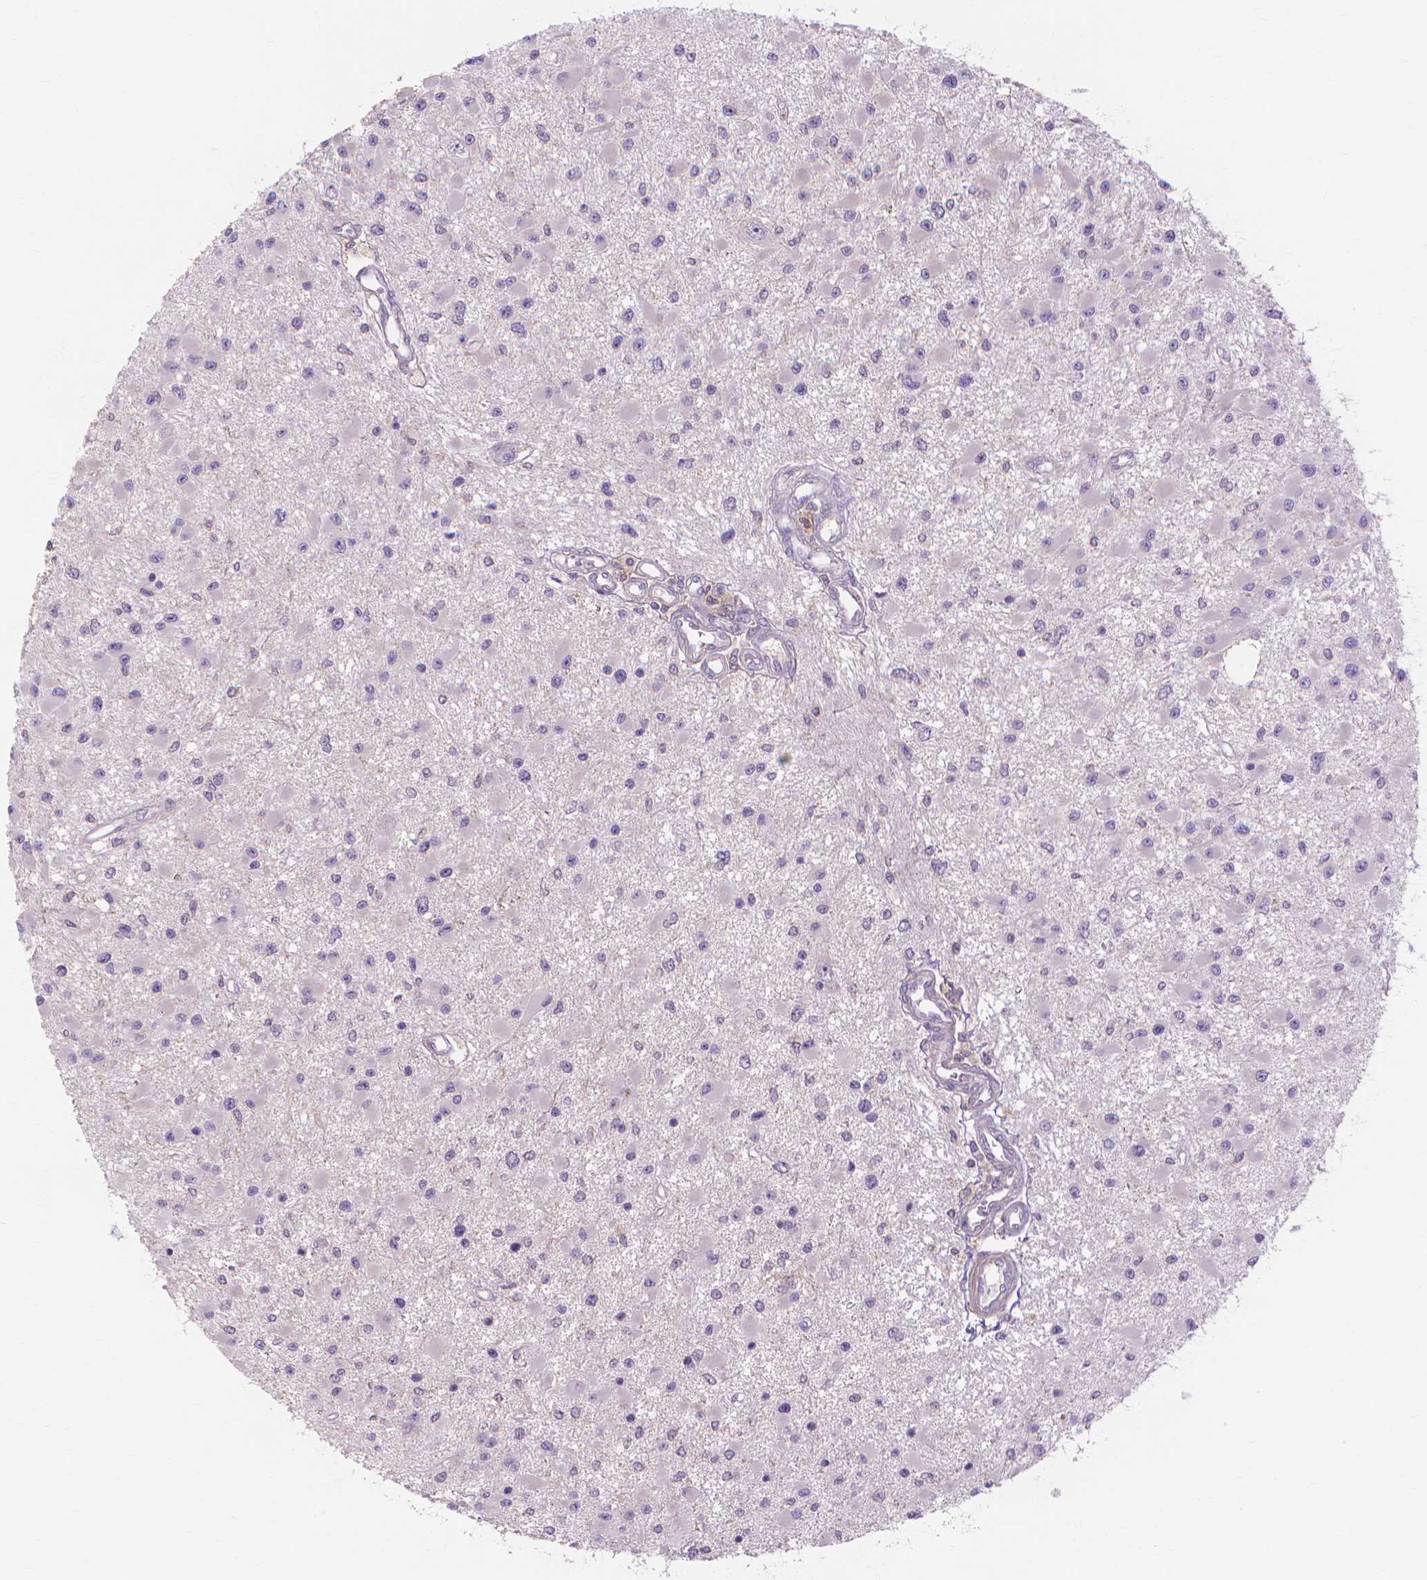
{"staining": {"intensity": "negative", "quantity": "none", "location": "none"}, "tissue": "glioma", "cell_type": "Tumor cells", "image_type": "cancer", "snomed": [{"axis": "morphology", "description": "Glioma, malignant, High grade"}, {"axis": "topography", "description": "Brain"}], "caption": "Immunohistochemistry image of neoplastic tissue: human glioma stained with DAB (3,3'-diaminobenzidine) demonstrates no significant protein expression in tumor cells.", "gene": "PRDM13", "patient": {"sex": "male", "age": 54}}